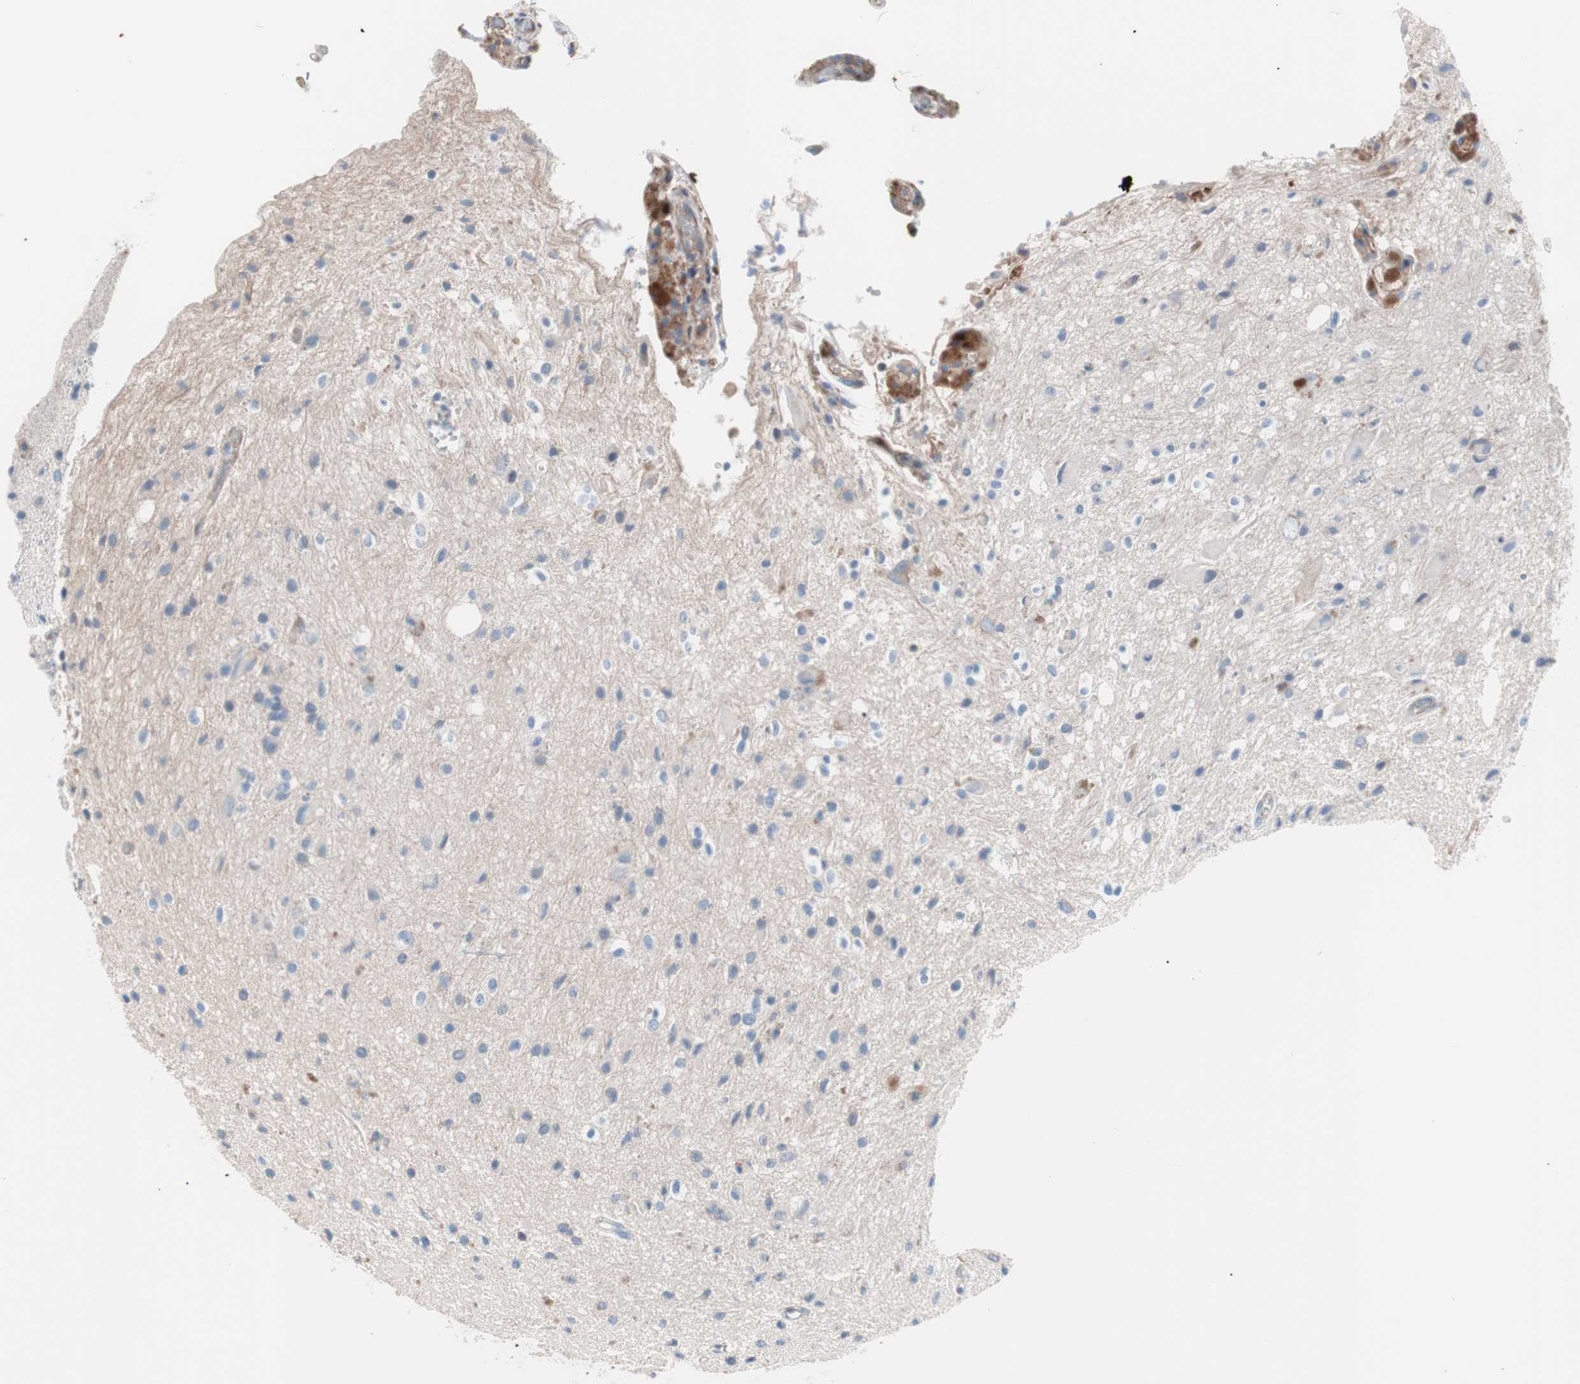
{"staining": {"intensity": "moderate", "quantity": "<25%", "location": "cytoplasmic/membranous"}, "tissue": "glioma", "cell_type": "Tumor cells", "image_type": "cancer", "snomed": [{"axis": "morphology", "description": "Glioma, malignant, High grade"}, {"axis": "topography", "description": "Brain"}], "caption": "IHC micrograph of neoplastic tissue: glioma stained using immunohistochemistry (IHC) exhibits low levels of moderate protein expression localized specifically in the cytoplasmic/membranous of tumor cells, appearing as a cytoplasmic/membranous brown color.", "gene": "GPR160", "patient": {"sex": "male", "age": 47}}